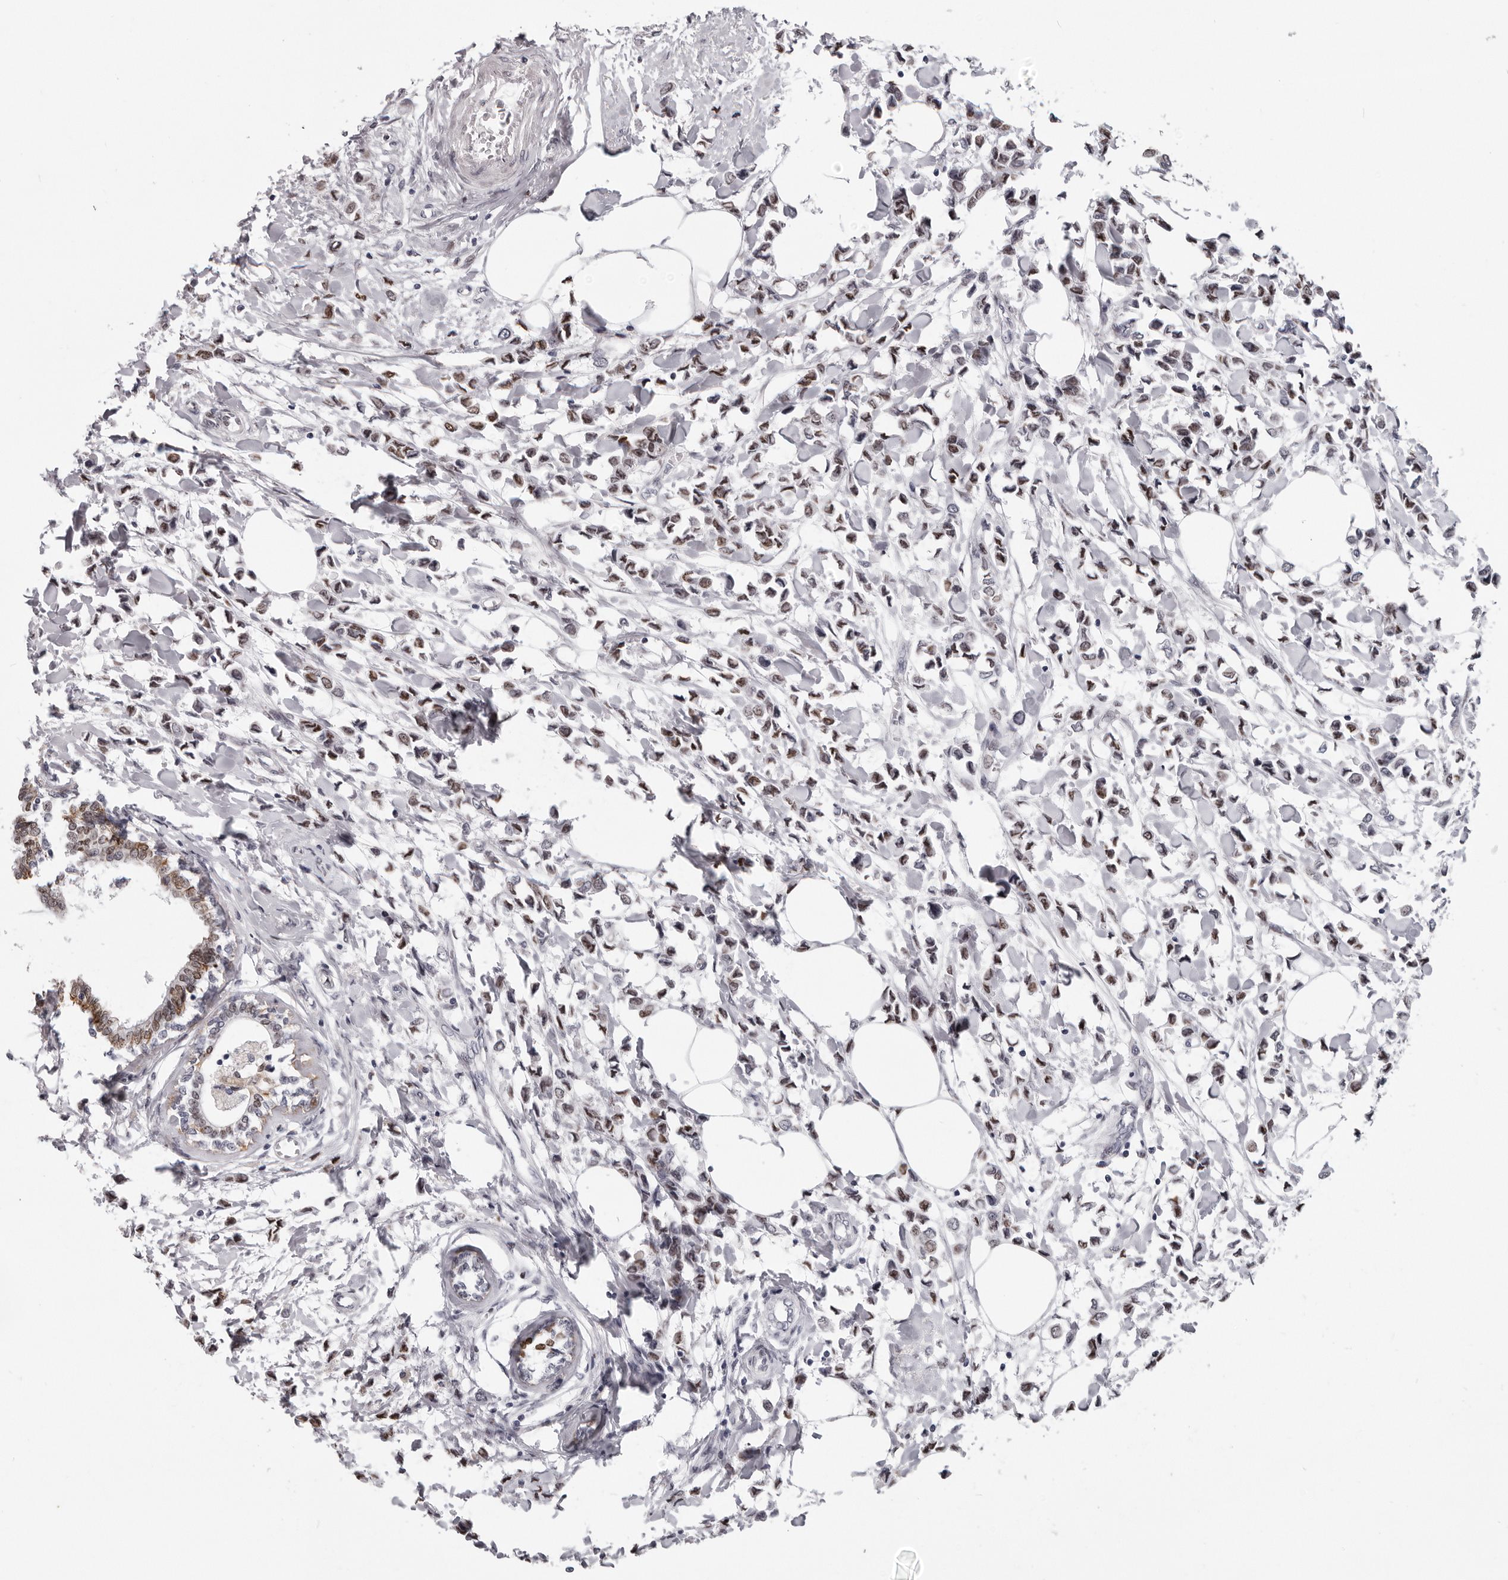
{"staining": {"intensity": "strong", "quantity": ">75%", "location": "nuclear"}, "tissue": "breast cancer", "cell_type": "Tumor cells", "image_type": "cancer", "snomed": [{"axis": "morphology", "description": "Lobular carcinoma"}, {"axis": "topography", "description": "Breast"}], "caption": "Breast lobular carcinoma was stained to show a protein in brown. There is high levels of strong nuclear expression in approximately >75% of tumor cells. The staining was performed using DAB, with brown indicating positive protein expression. Nuclei are stained blue with hematoxylin.", "gene": "SRP19", "patient": {"sex": "female", "age": 51}}